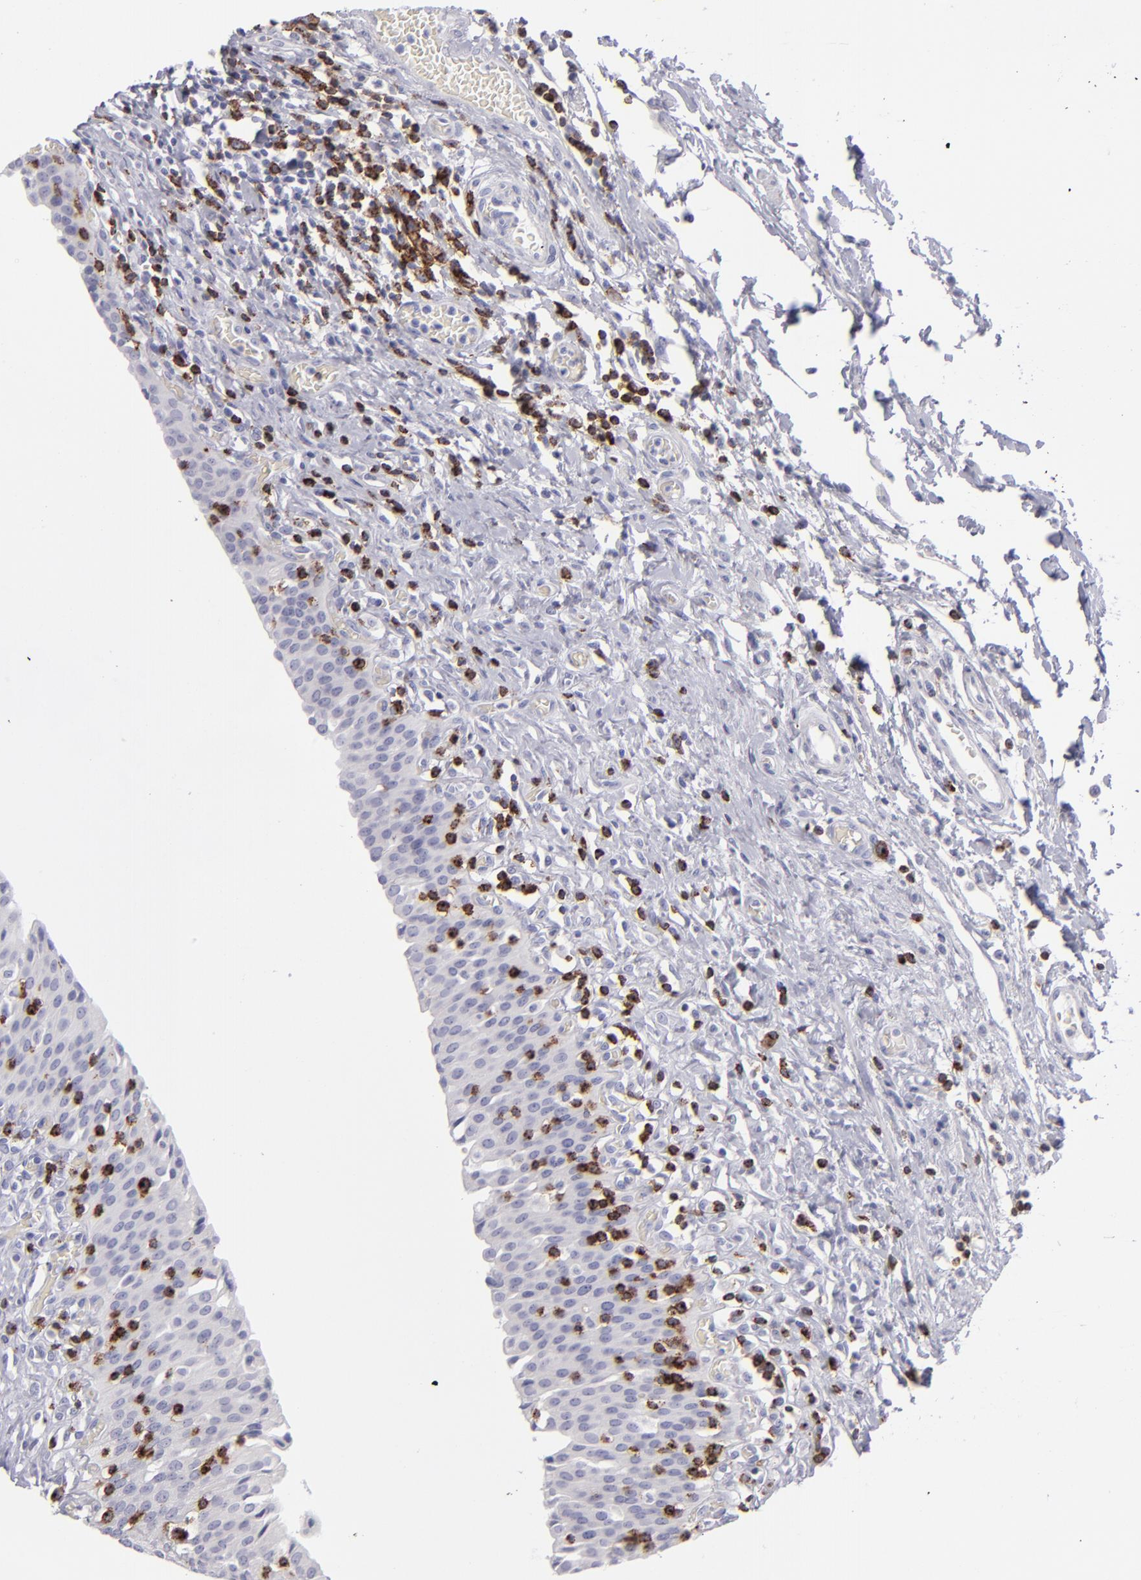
{"staining": {"intensity": "negative", "quantity": "none", "location": "none"}, "tissue": "urinary bladder", "cell_type": "Urothelial cells", "image_type": "normal", "snomed": [{"axis": "morphology", "description": "Normal tissue, NOS"}, {"axis": "topography", "description": "Urinary bladder"}], "caption": "Immunohistochemical staining of unremarkable urinary bladder shows no significant positivity in urothelial cells. The staining was performed using DAB (3,3'-diaminobenzidine) to visualize the protein expression in brown, while the nuclei were stained in blue with hematoxylin (Magnification: 20x).", "gene": "CD2", "patient": {"sex": "male", "age": 51}}